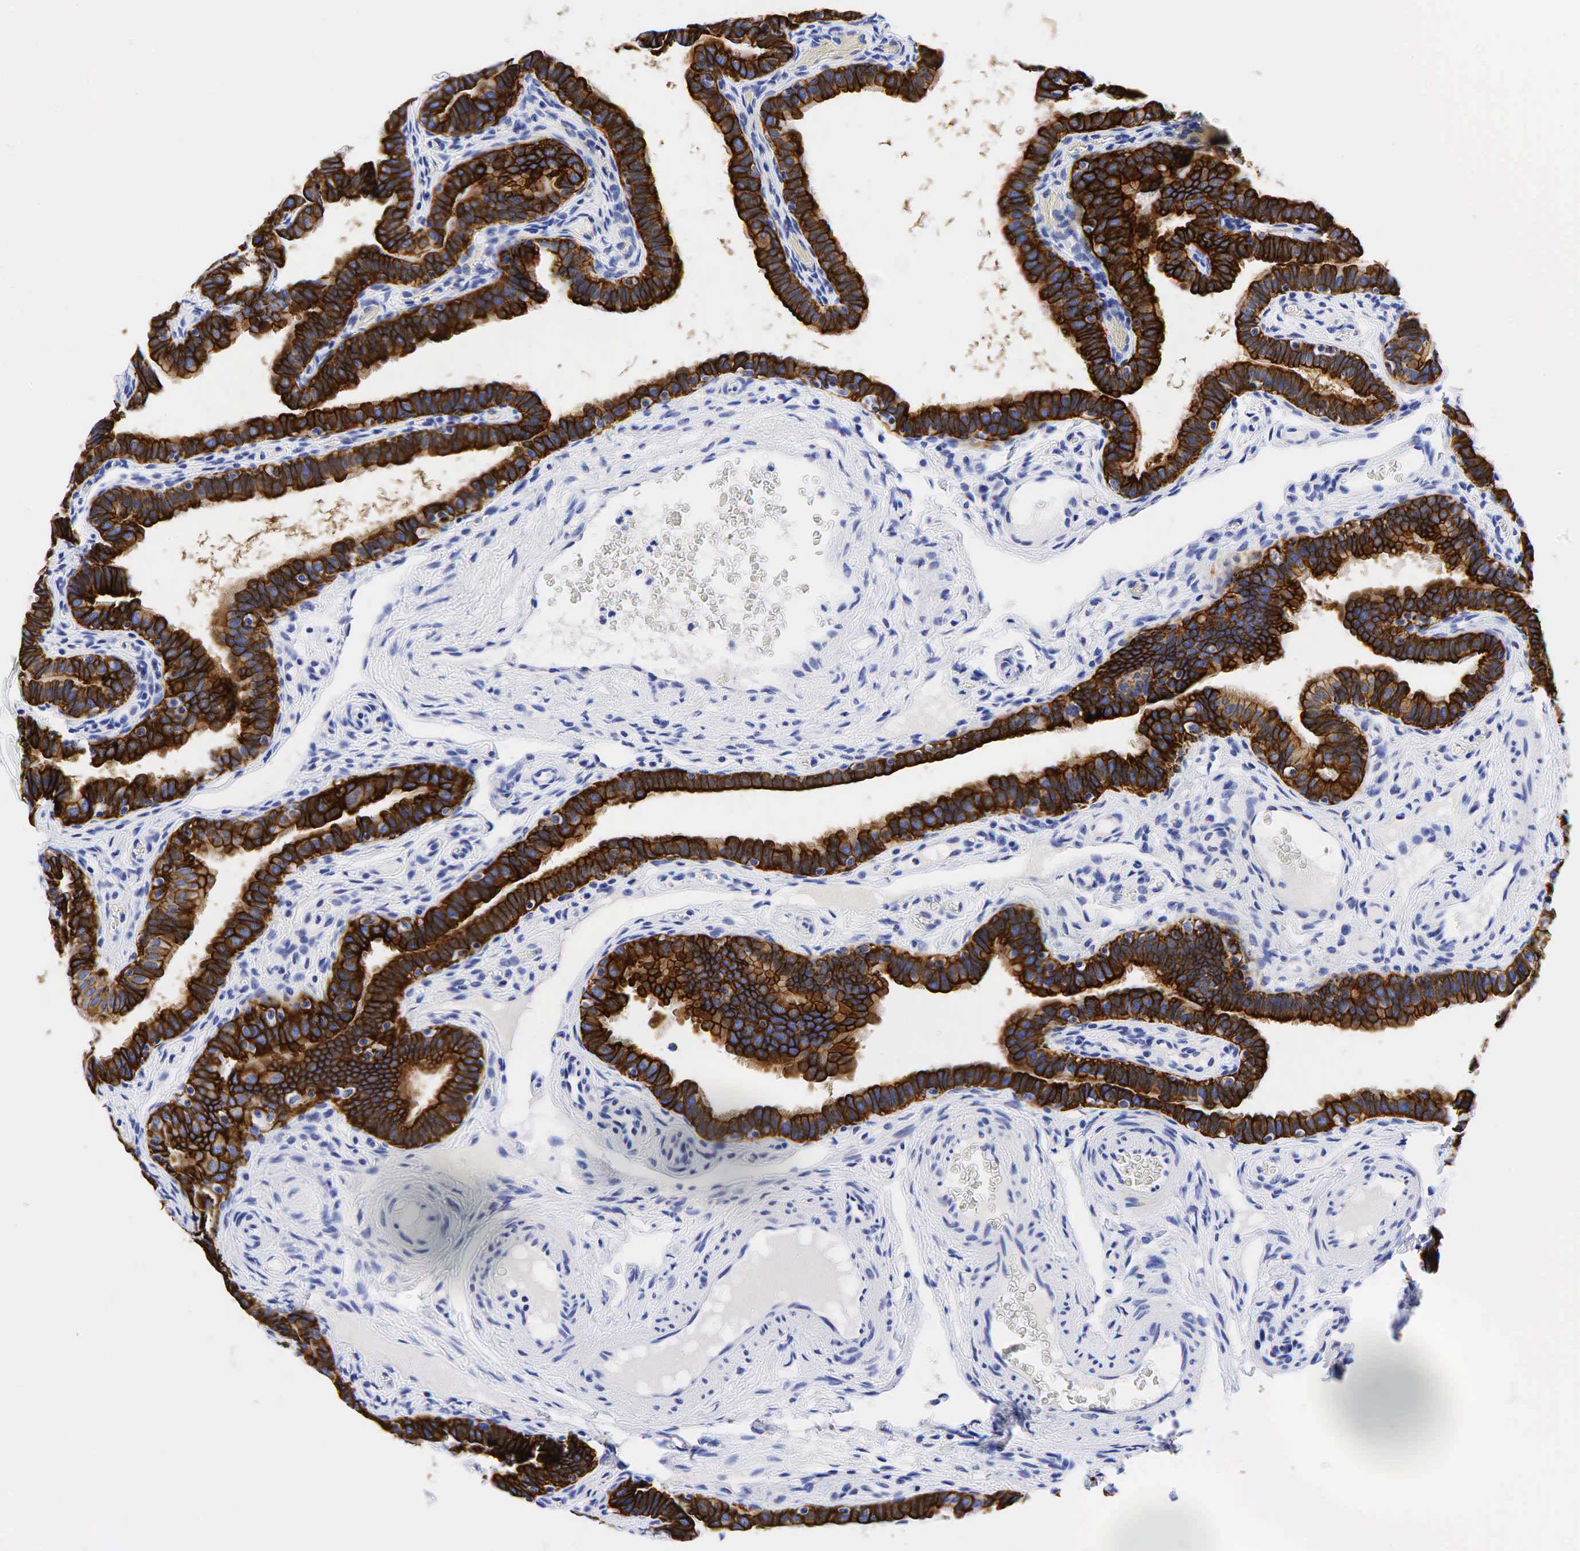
{"staining": {"intensity": "strong", "quantity": ">75%", "location": "cytoplasmic/membranous"}, "tissue": "fallopian tube", "cell_type": "Glandular cells", "image_type": "normal", "snomed": [{"axis": "morphology", "description": "Normal tissue, NOS"}, {"axis": "topography", "description": "Vagina"}, {"axis": "topography", "description": "Fallopian tube"}], "caption": "Immunohistochemical staining of benign human fallopian tube shows >75% levels of strong cytoplasmic/membranous protein staining in approximately >75% of glandular cells.", "gene": "KRT18", "patient": {"sex": "female", "age": 38}}